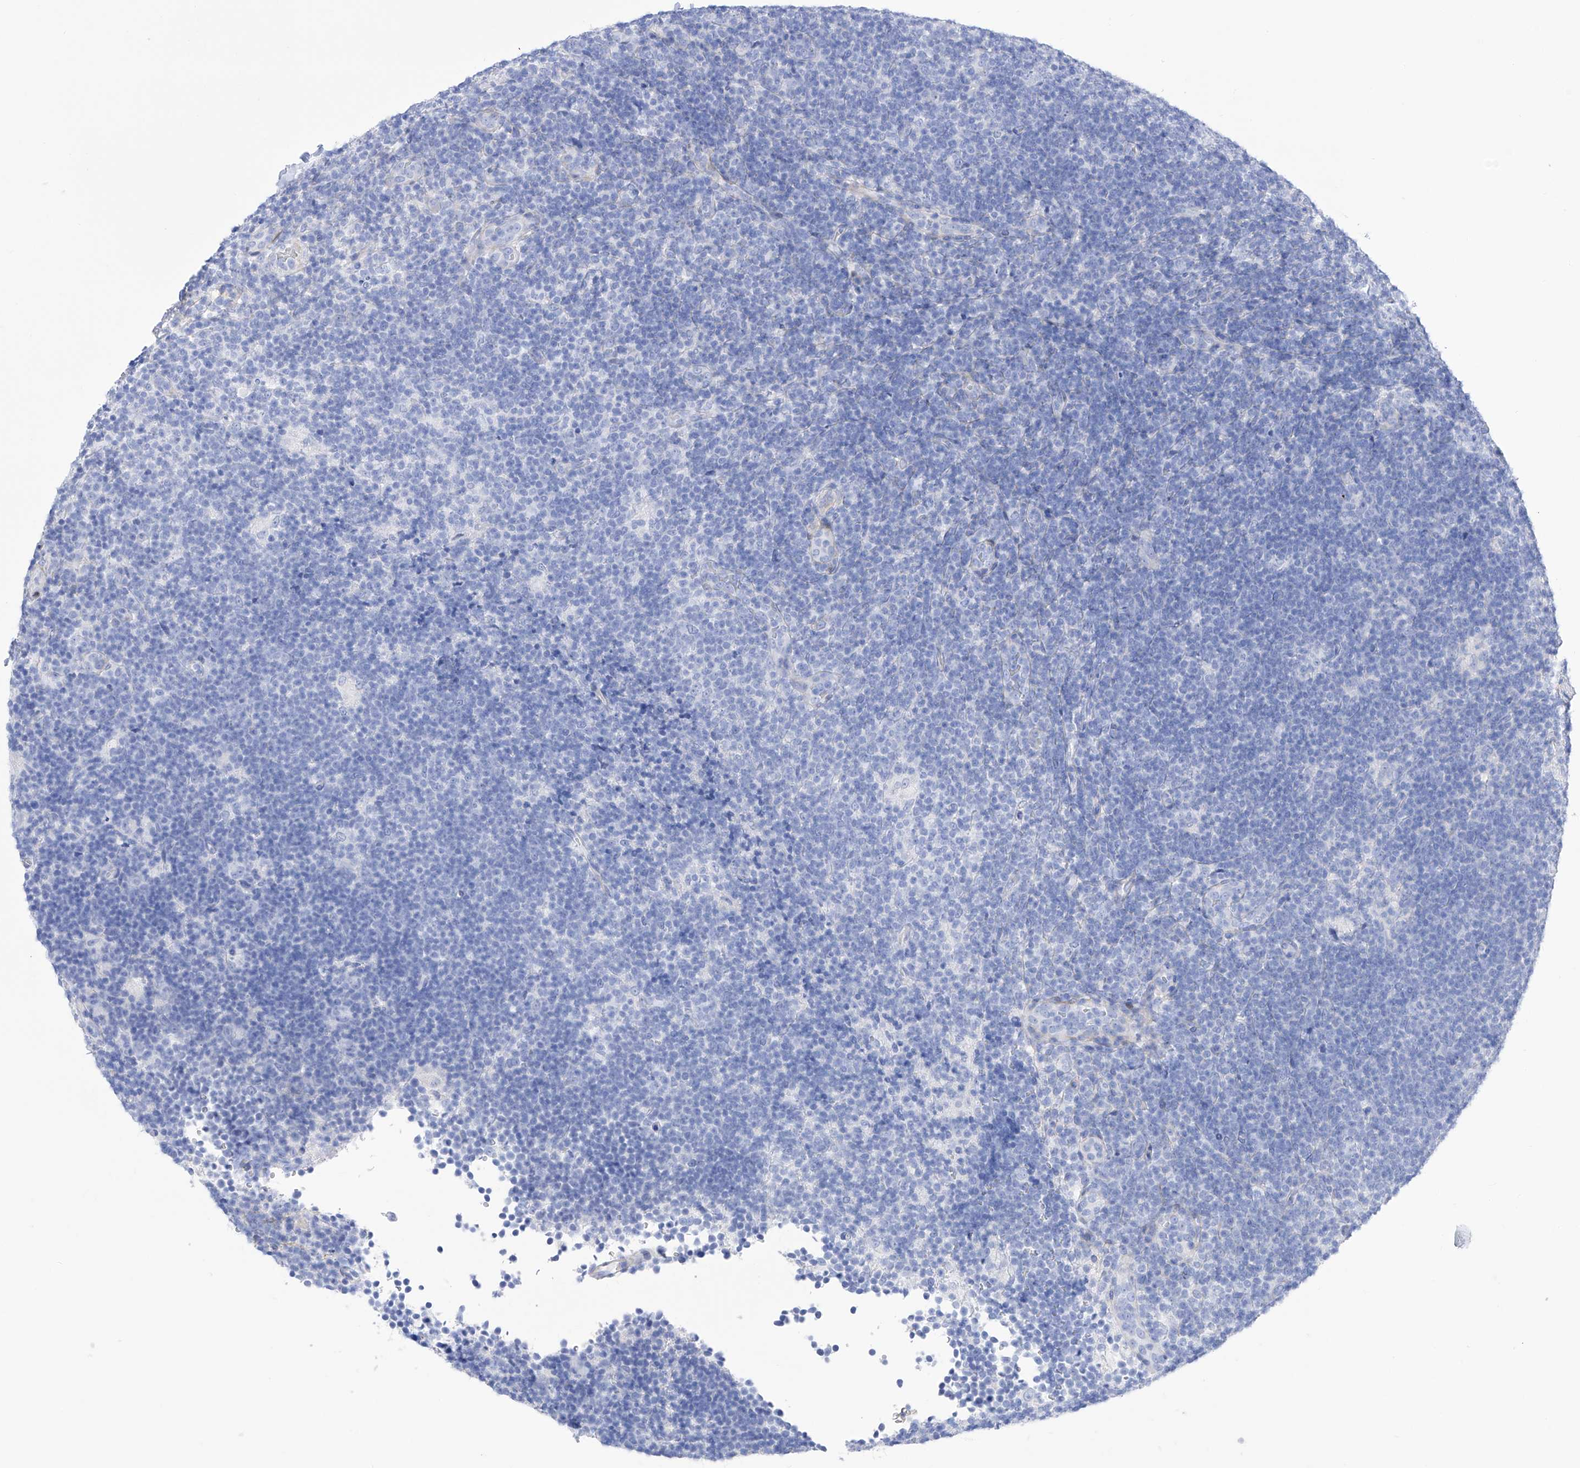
{"staining": {"intensity": "negative", "quantity": "none", "location": "none"}, "tissue": "lymphoma", "cell_type": "Tumor cells", "image_type": "cancer", "snomed": [{"axis": "morphology", "description": "Hodgkin's disease, NOS"}, {"axis": "topography", "description": "Lymph node"}], "caption": "The image demonstrates no significant positivity in tumor cells of lymphoma.", "gene": "TRPC7", "patient": {"sex": "female", "age": 57}}